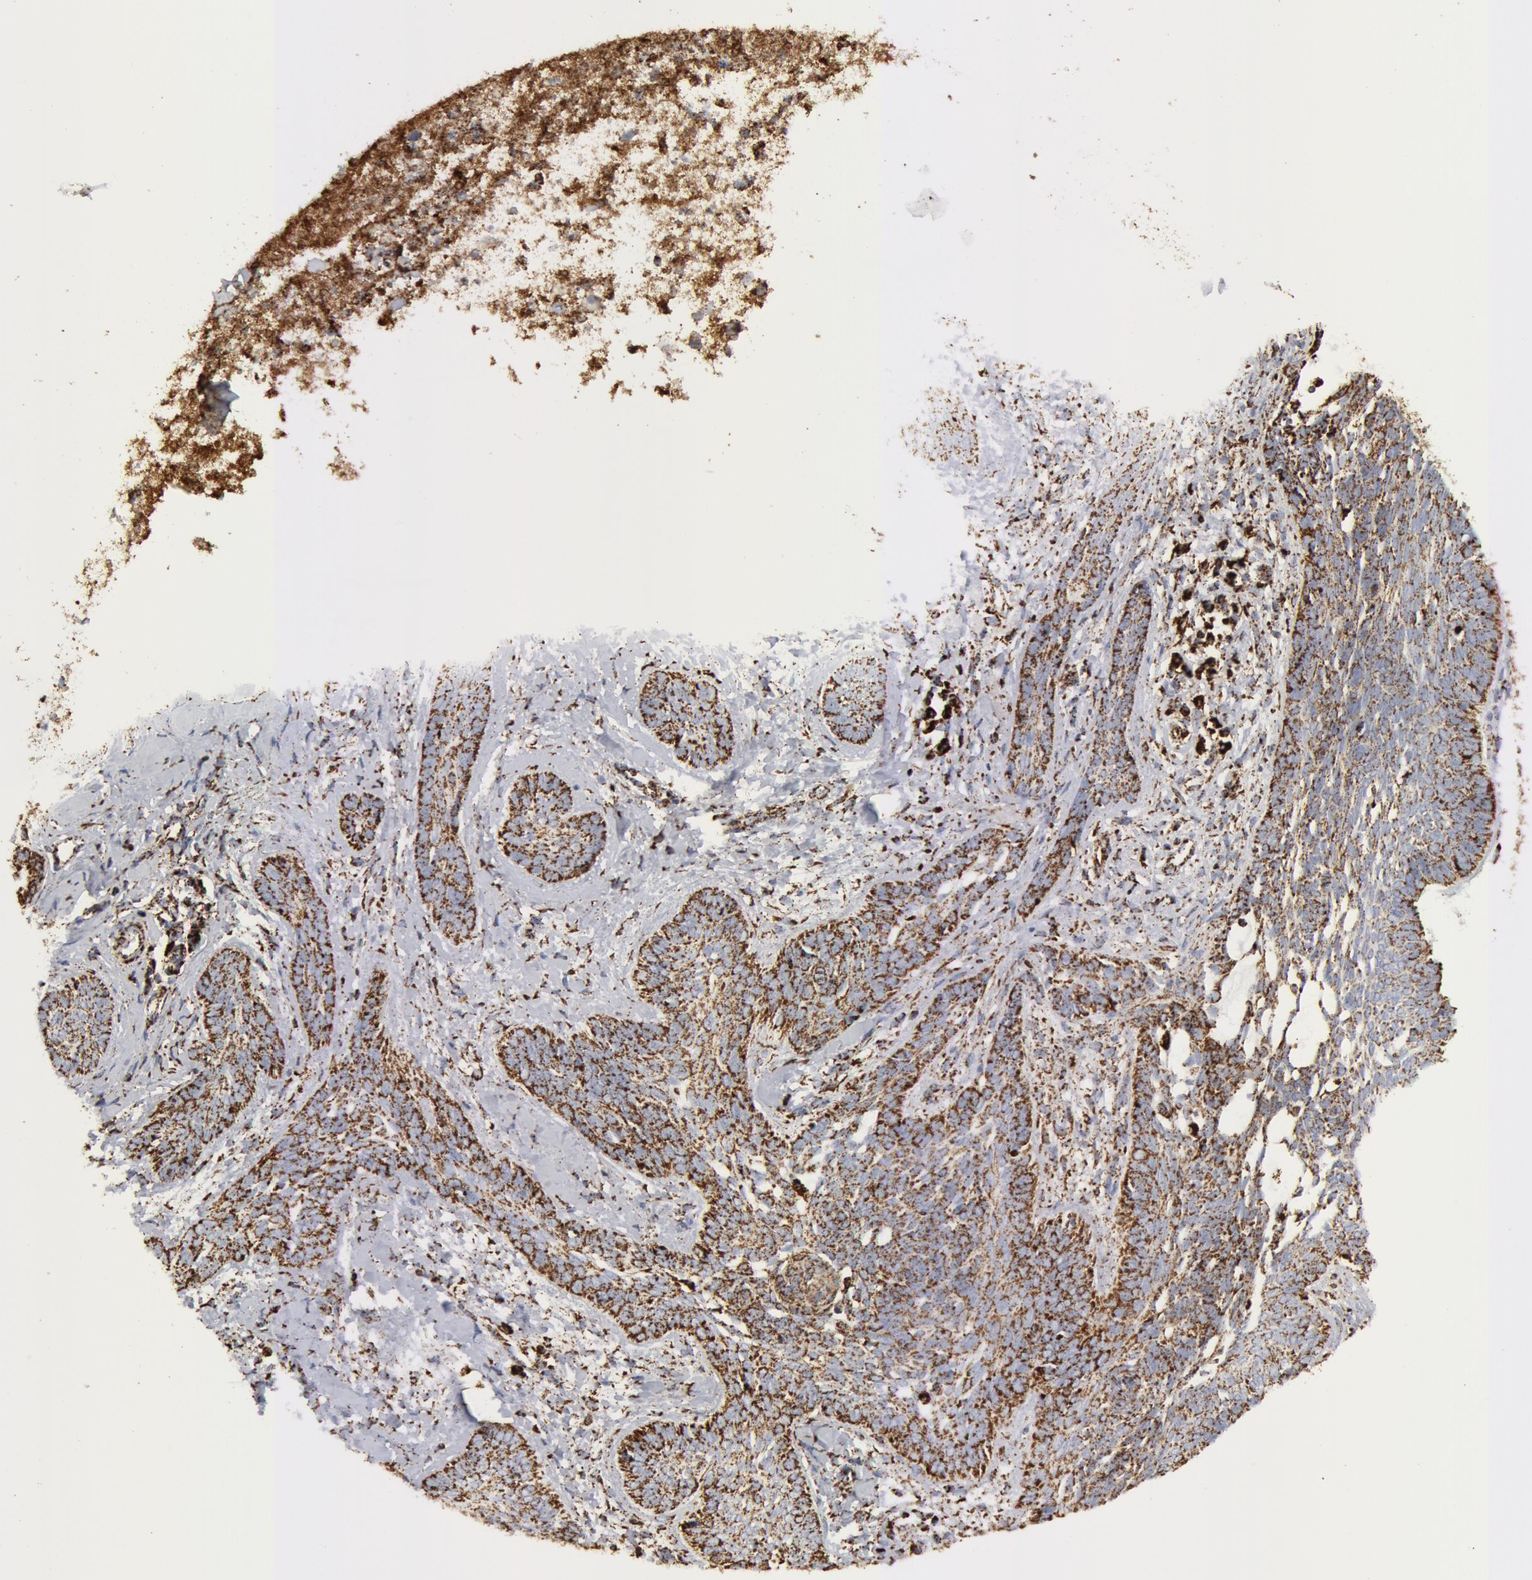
{"staining": {"intensity": "strong", "quantity": ">75%", "location": "cytoplasmic/membranous"}, "tissue": "skin cancer", "cell_type": "Tumor cells", "image_type": "cancer", "snomed": [{"axis": "morphology", "description": "Basal cell carcinoma"}, {"axis": "topography", "description": "Skin"}], "caption": "An immunohistochemistry micrograph of neoplastic tissue is shown. Protein staining in brown highlights strong cytoplasmic/membranous positivity in skin cancer (basal cell carcinoma) within tumor cells. The staining was performed using DAB to visualize the protein expression in brown, while the nuclei were stained in blue with hematoxylin (Magnification: 20x).", "gene": "ATP5F1B", "patient": {"sex": "female", "age": 81}}